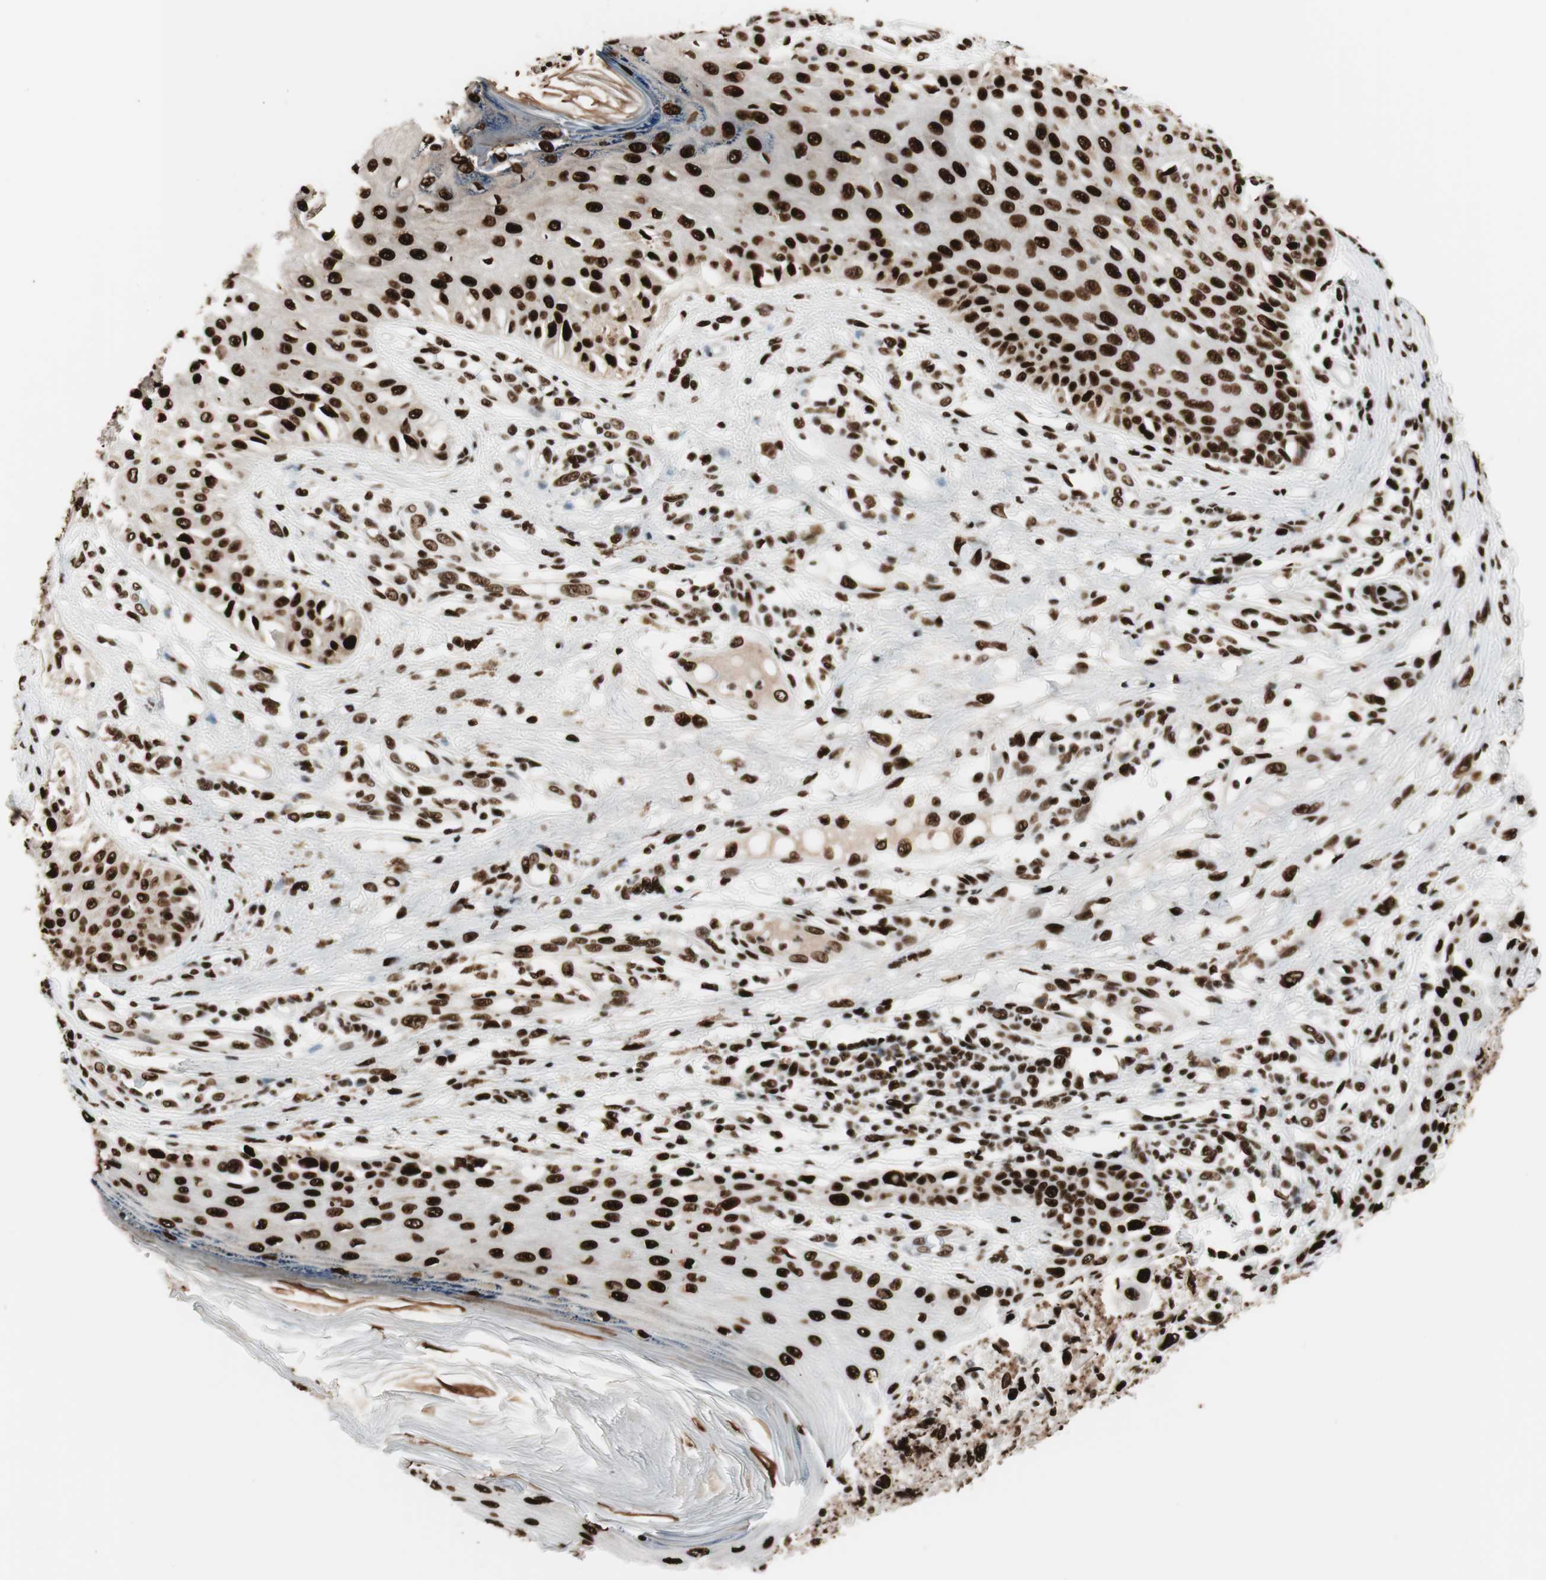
{"staining": {"intensity": "strong", "quantity": ">75%", "location": "nuclear"}, "tissue": "melanoma", "cell_type": "Tumor cells", "image_type": "cancer", "snomed": [{"axis": "morphology", "description": "Malignant melanoma, NOS"}, {"axis": "topography", "description": "Skin"}], "caption": "Brown immunohistochemical staining in malignant melanoma reveals strong nuclear positivity in approximately >75% of tumor cells.", "gene": "PSME3", "patient": {"sex": "female", "age": 81}}